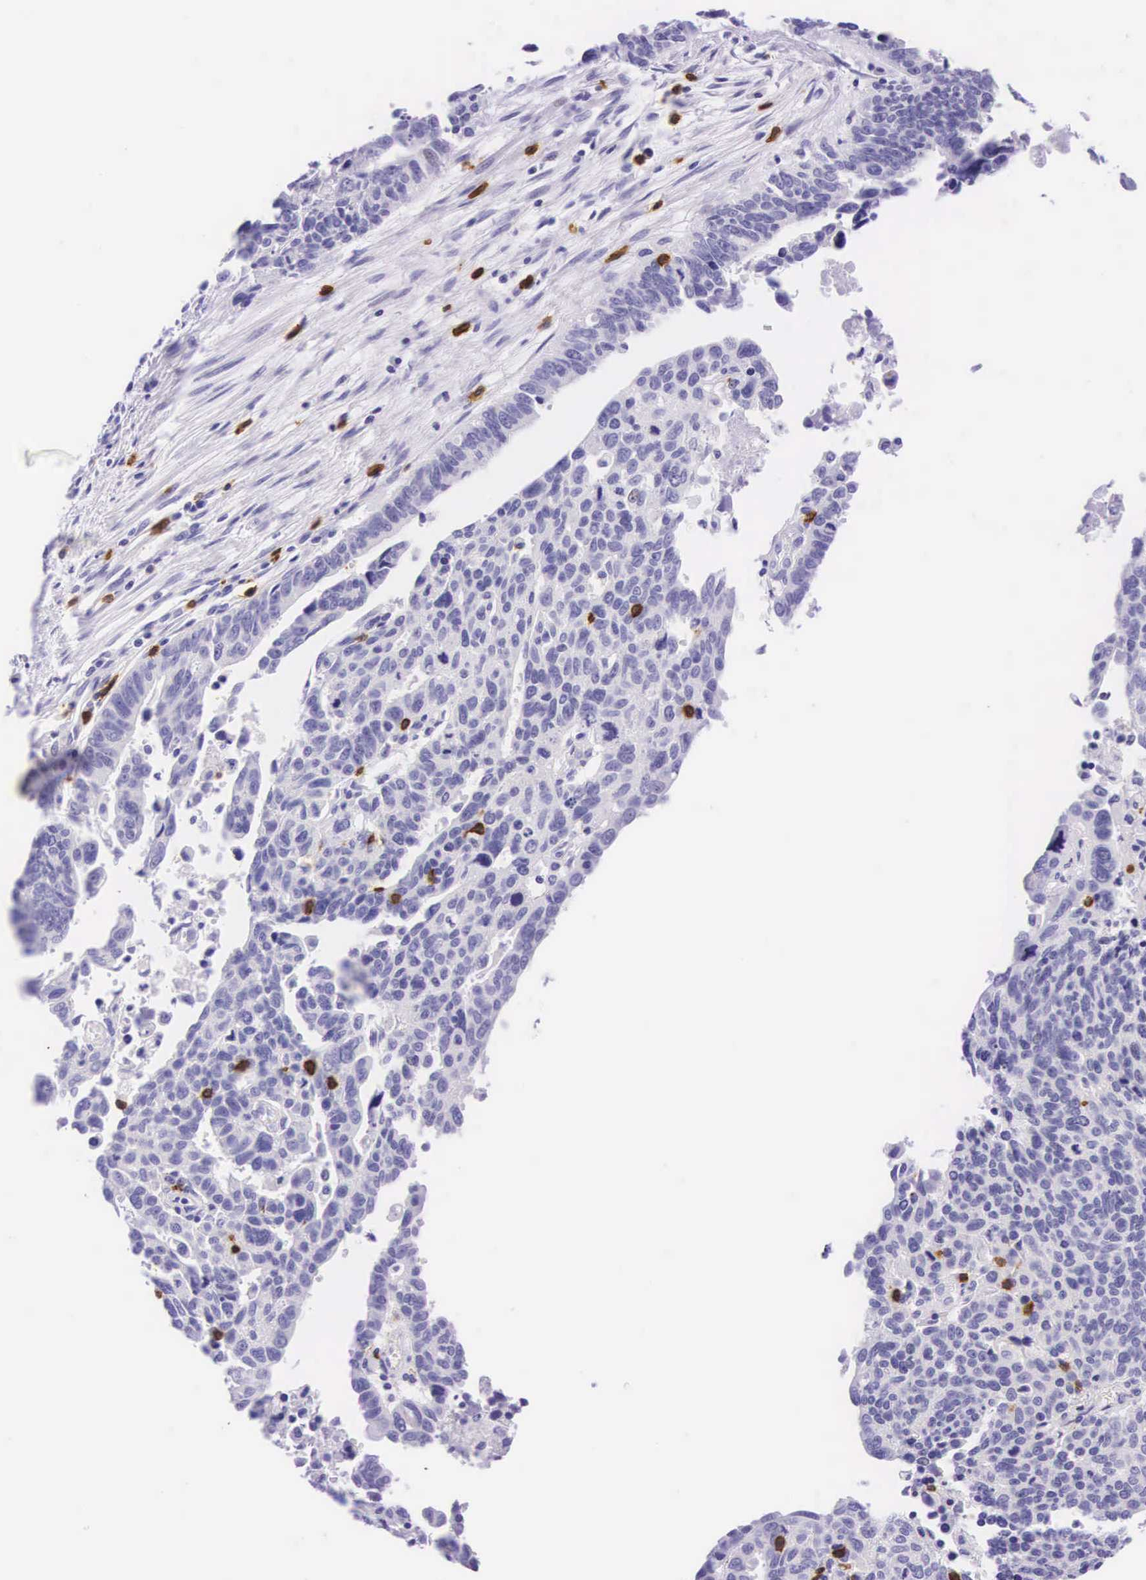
{"staining": {"intensity": "negative", "quantity": "none", "location": "none"}, "tissue": "ovarian cancer", "cell_type": "Tumor cells", "image_type": "cancer", "snomed": [{"axis": "morphology", "description": "Carcinoma, endometroid"}, {"axis": "morphology", "description": "Cystadenocarcinoma, serous, NOS"}, {"axis": "topography", "description": "Ovary"}], "caption": "Ovarian cancer was stained to show a protein in brown. There is no significant positivity in tumor cells.", "gene": "CD8A", "patient": {"sex": "female", "age": 45}}